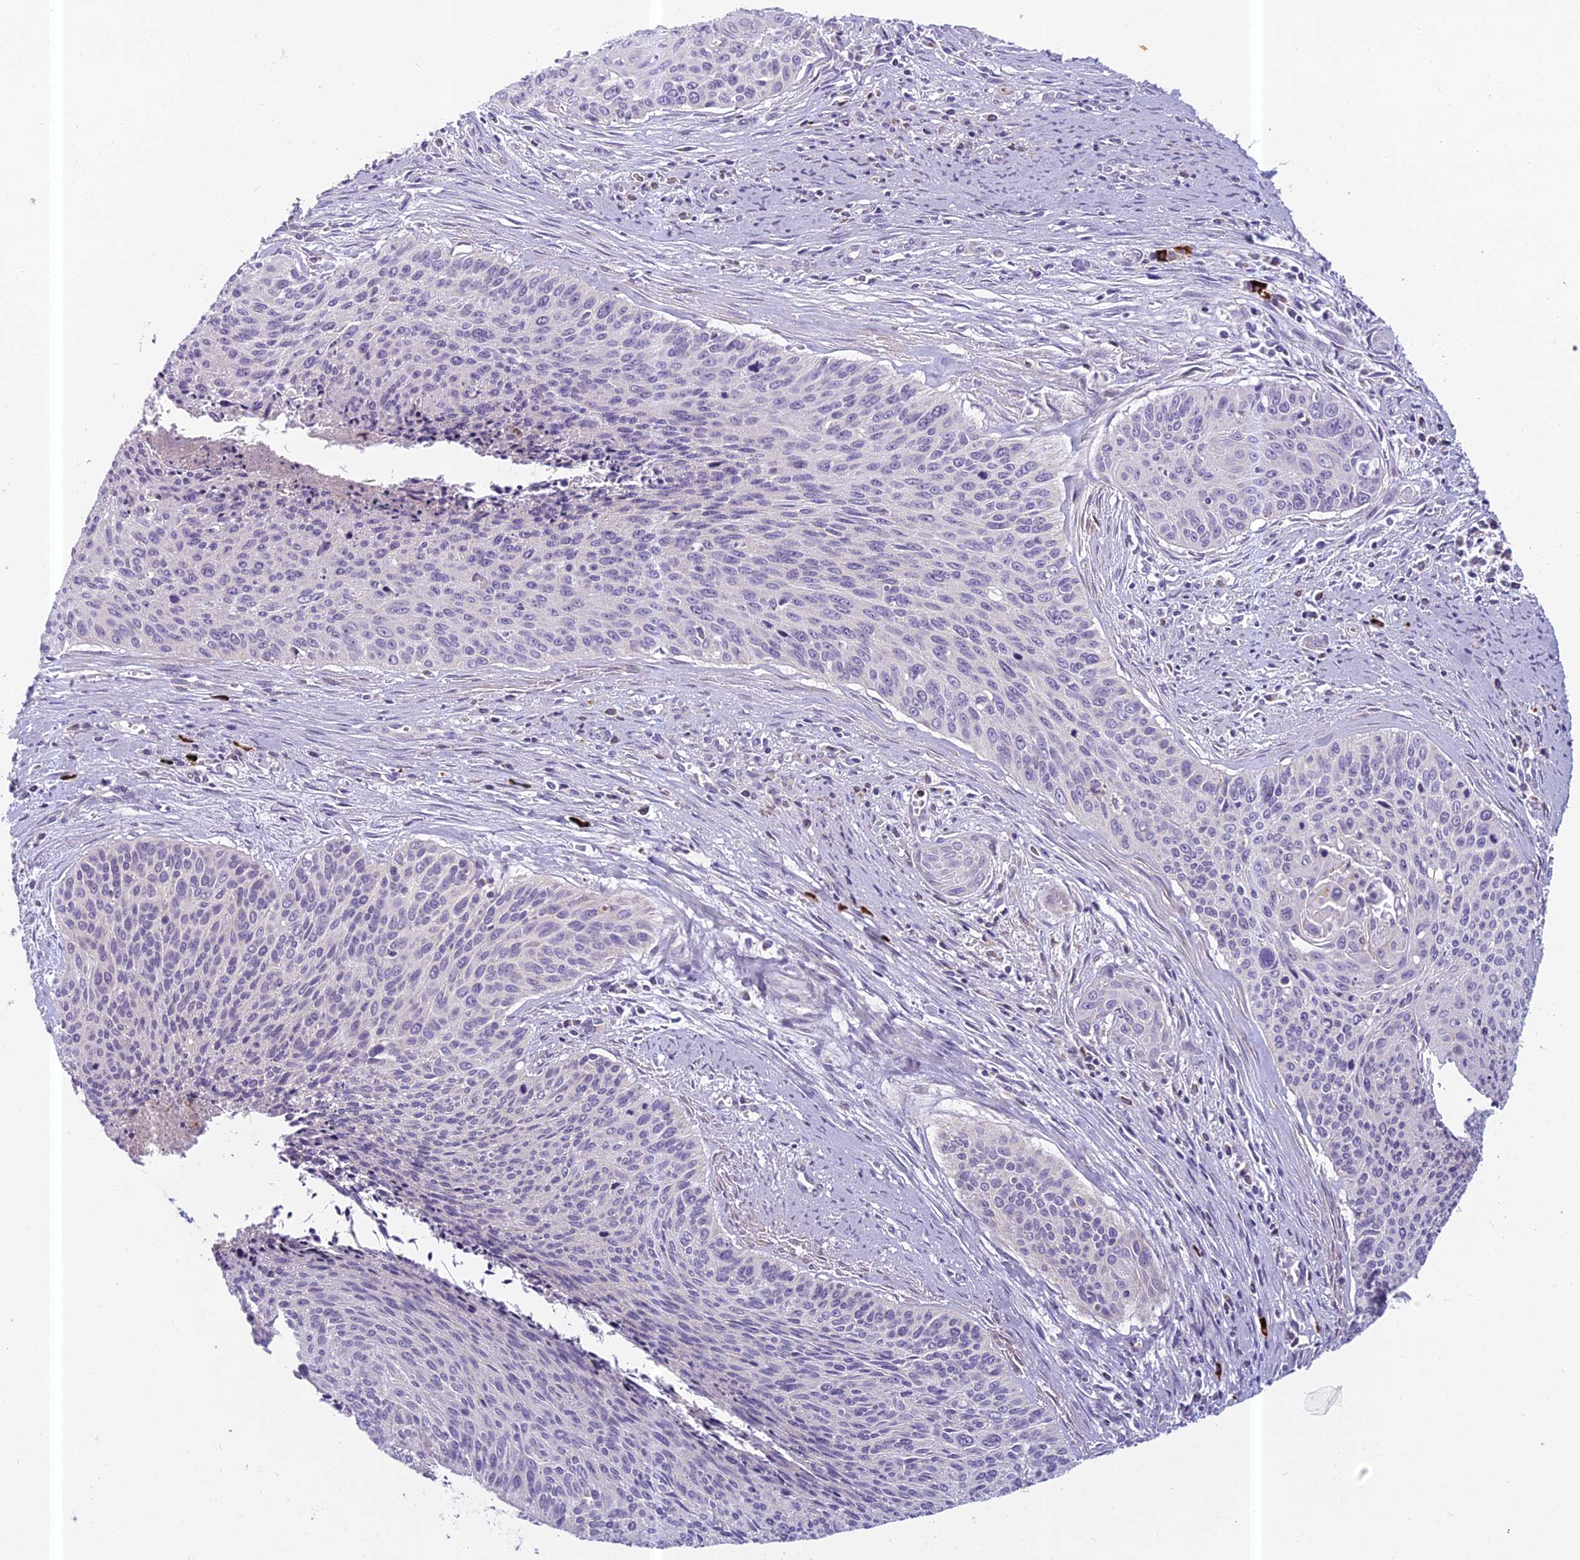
{"staining": {"intensity": "negative", "quantity": "none", "location": "none"}, "tissue": "cervical cancer", "cell_type": "Tumor cells", "image_type": "cancer", "snomed": [{"axis": "morphology", "description": "Squamous cell carcinoma, NOS"}, {"axis": "topography", "description": "Cervix"}], "caption": "The micrograph shows no significant staining in tumor cells of cervical squamous cell carcinoma.", "gene": "ENSG00000188897", "patient": {"sex": "female", "age": 55}}